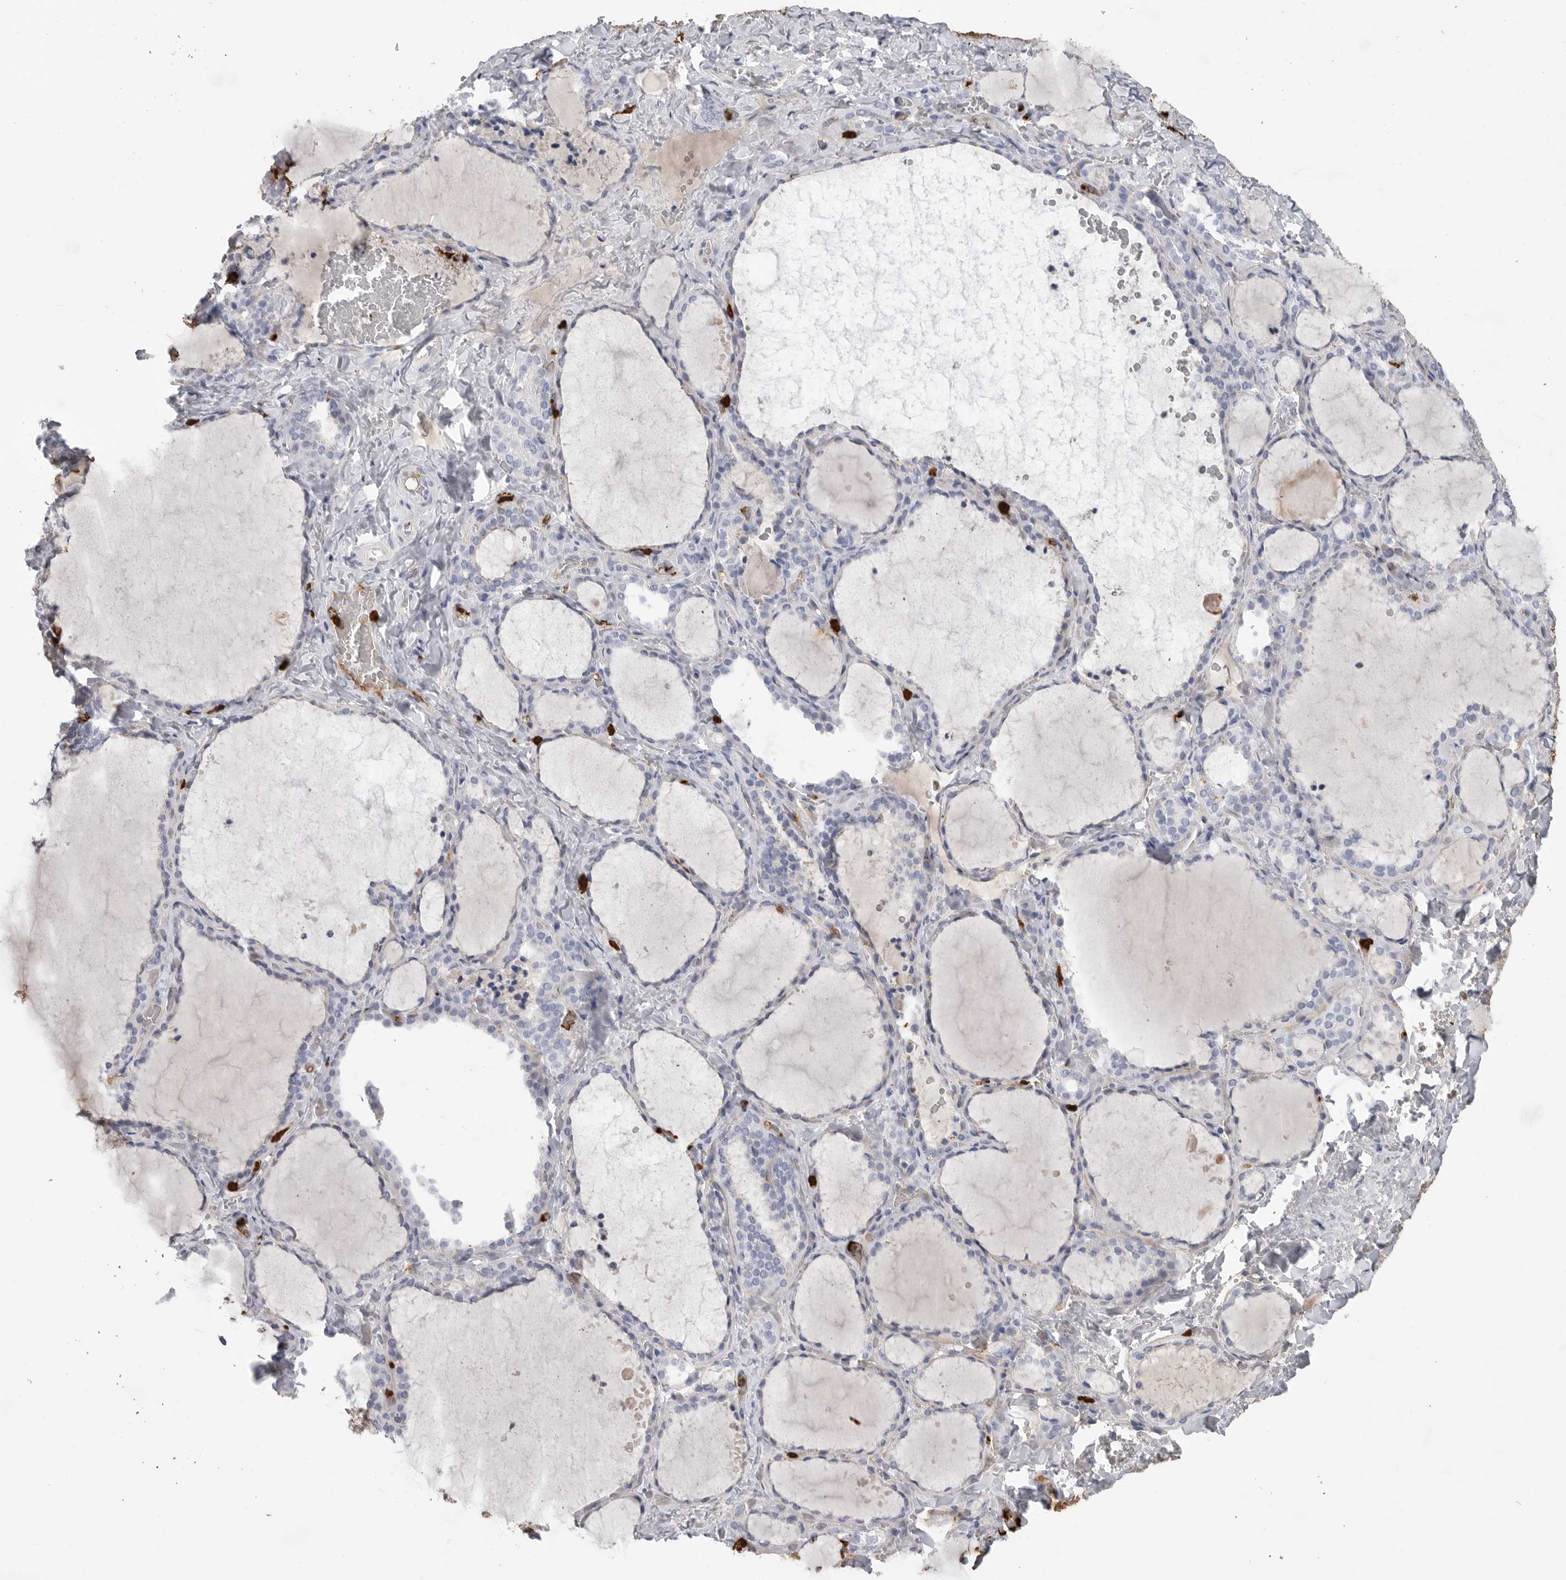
{"staining": {"intensity": "negative", "quantity": "none", "location": "none"}, "tissue": "thyroid gland", "cell_type": "Glandular cells", "image_type": "normal", "snomed": [{"axis": "morphology", "description": "Normal tissue, NOS"}, {"axis": "topography", "description": "Thyroid gland"}], "caption": "A histopathology image of thyroid gland stained for a protein displays no brown staining in glandular cells. (DAB (3,3'-diaminobenzidine) immunohistochemistry visualized using brightfield microscopy, high magnification).", "gene": "CYB561D1", "patient": {"sex": "female", "age": 22}}